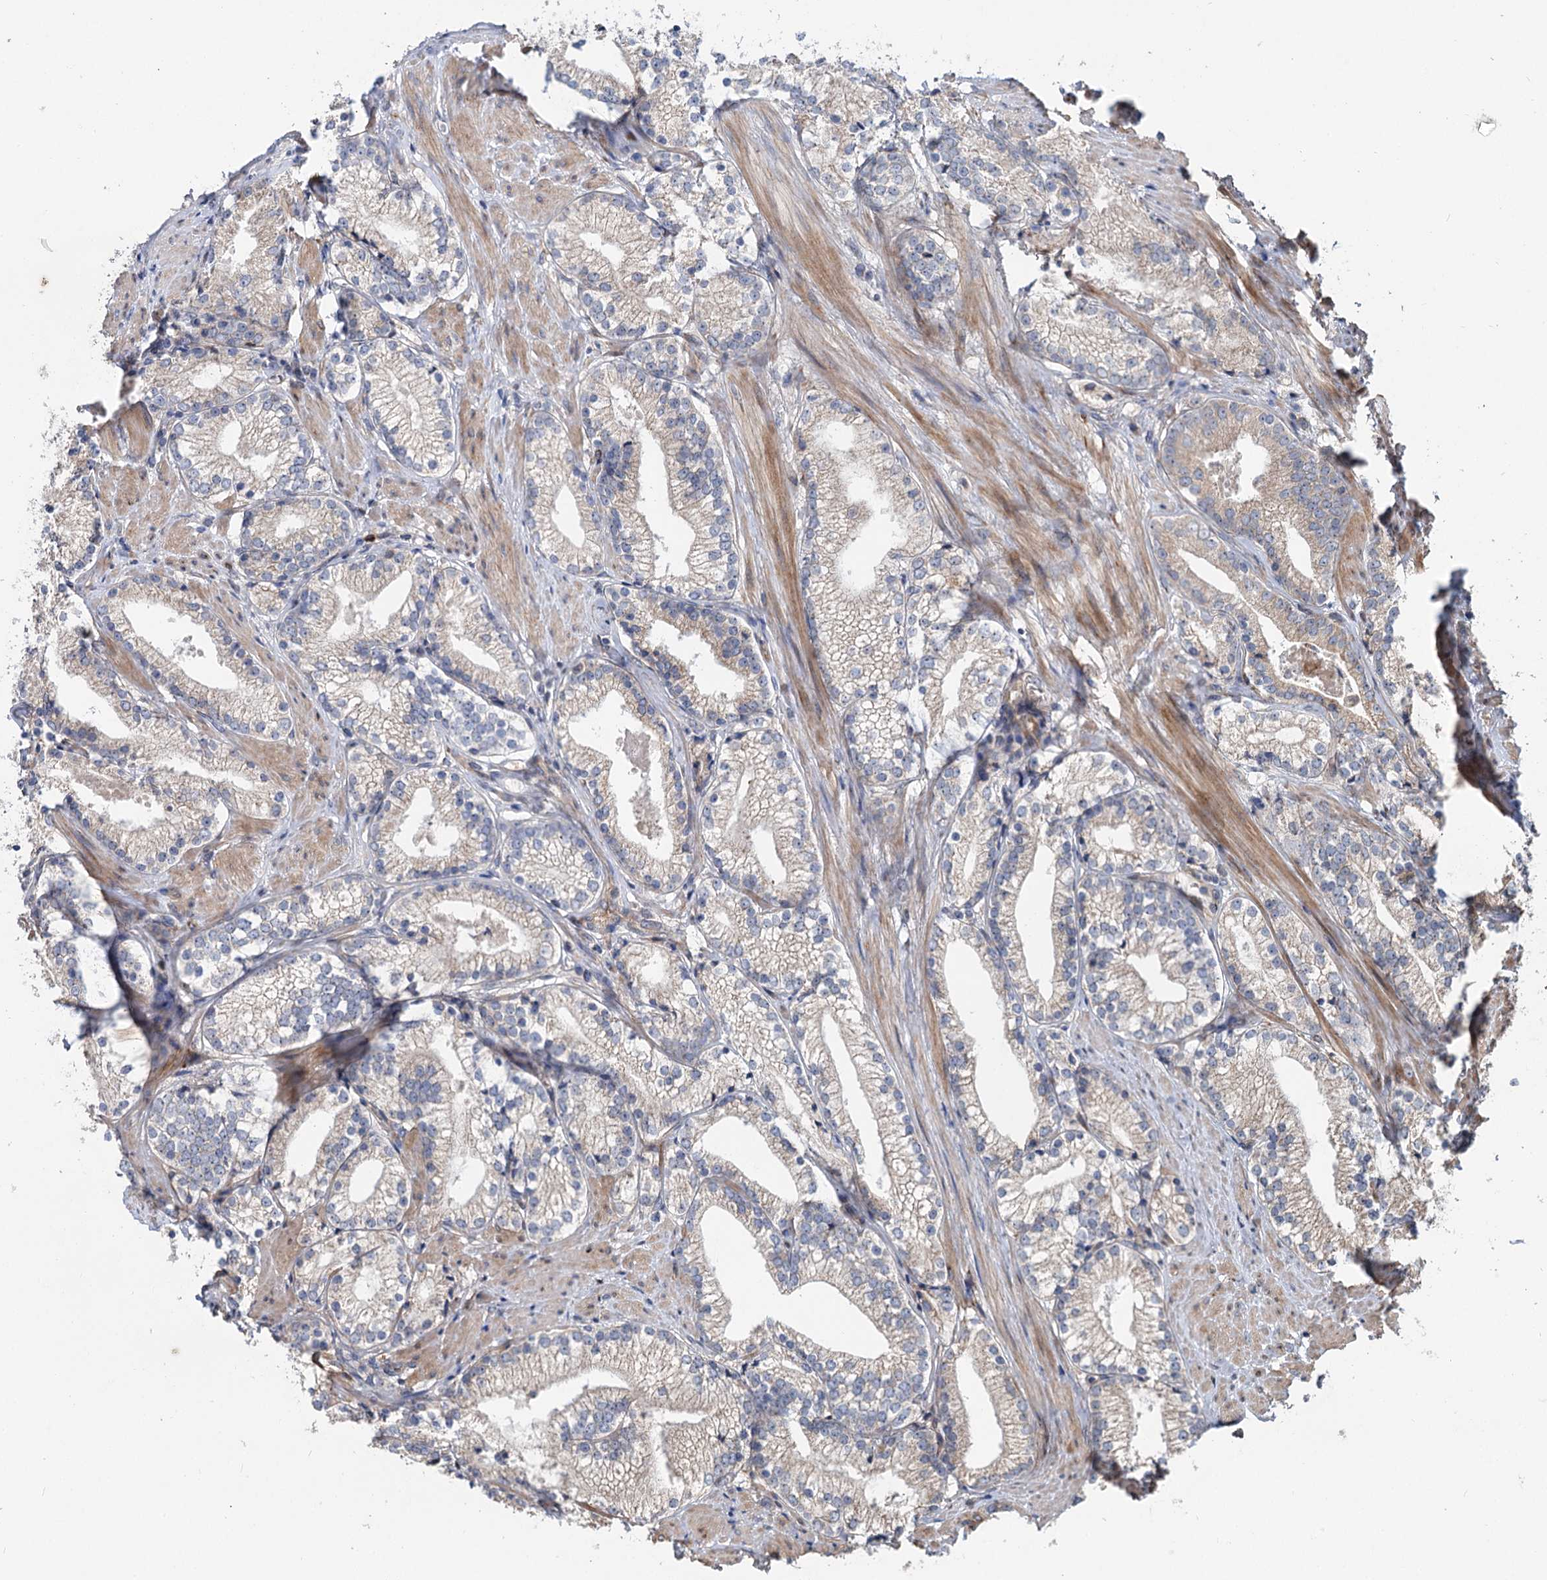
{"staining": {"intensity": "moderate", "quantity": "25%-75%", "location": "cytoplasmic/membranous"}, "tissue": "prostate cancer", "cell_type": "Tumor cells", "image_type": "cancer", "snomed": [{"axis": "morphology", "description": "Adenocarcinoma, High grade"}, {"axis": "topography", "description": "Prostate"}], "caption": "The image demonstrates a brown stain indicating the presence of a protein in the cytoplasmic/membranous of tumor cells in prostate cancer.", "gene": "PTDSS2", "patient": {"sex": "male", "age": 66}}